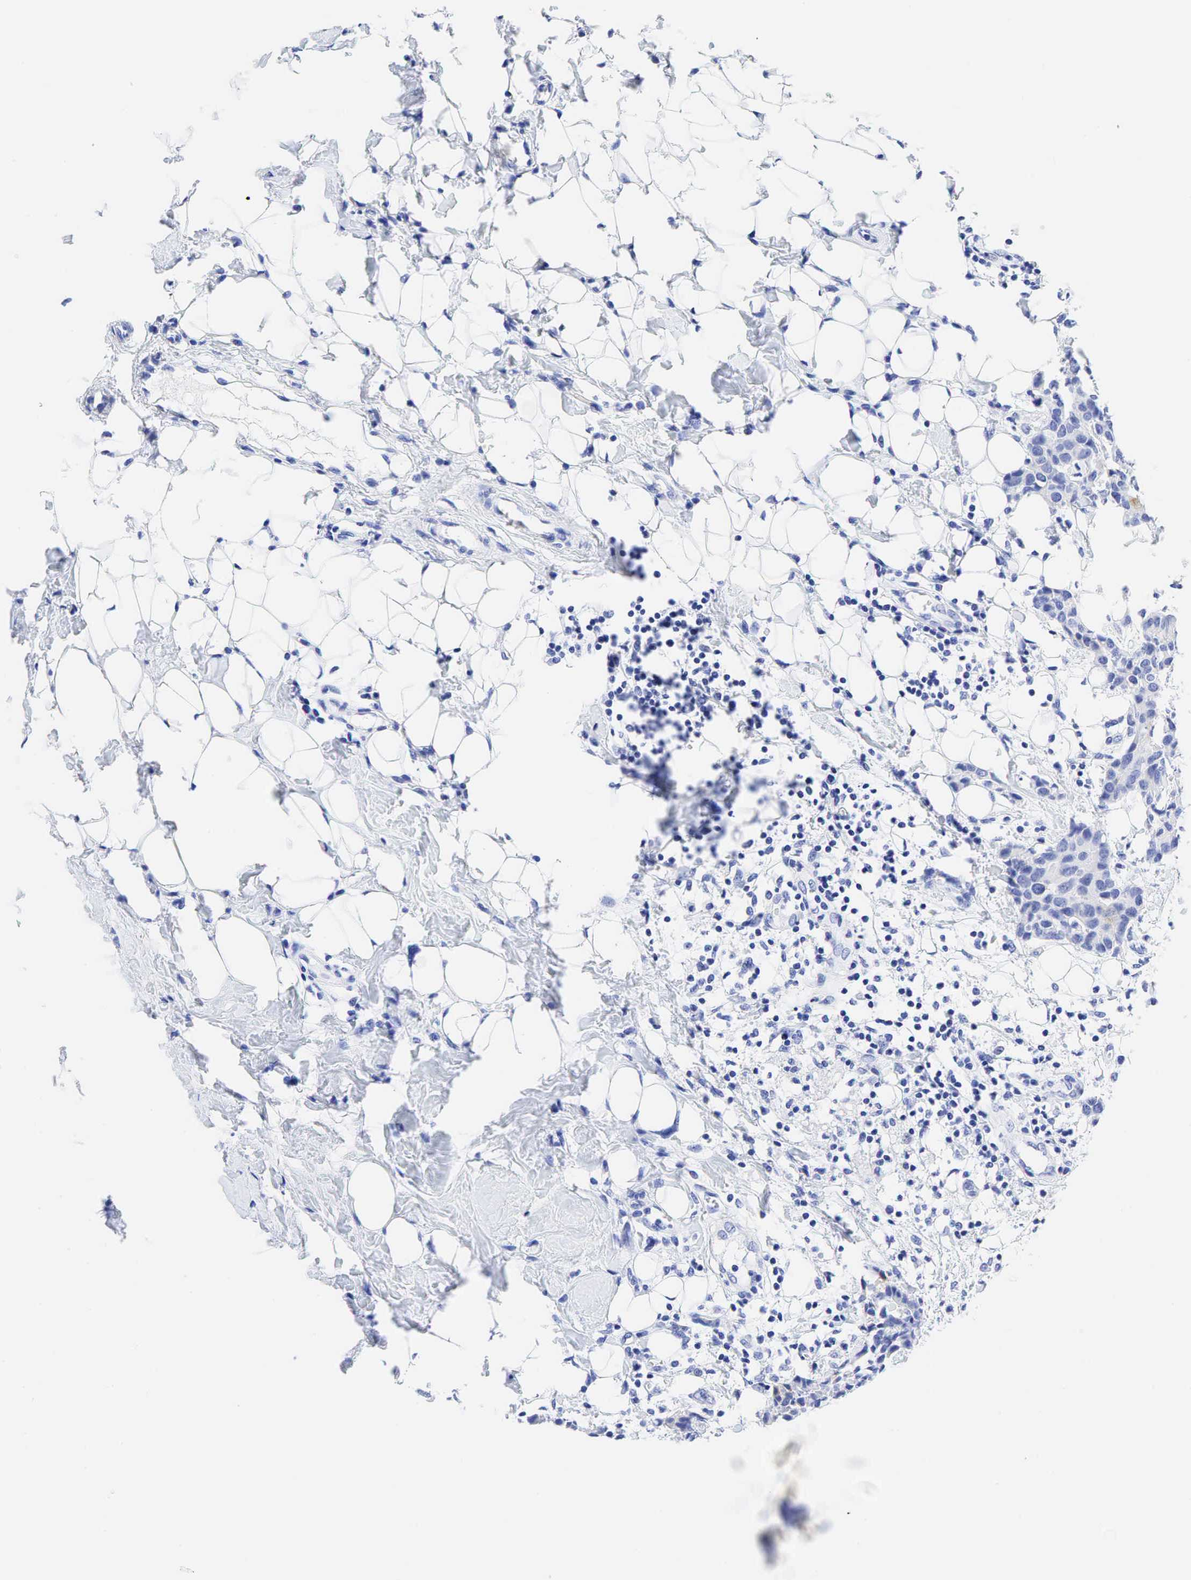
{"staining": {"intensity": "negative", "quantity": "none", "location": "none"}, "tissue": "breast cancer", "cell_type": "Tumor cells", "image_type": "cancer", "snomed": [{"axis": "morphology", "description": "Duct carcinoma"}, {"axis": "topography", "description": "Breast"}], "caption": "This image is of breast cancer (intraductal carcinoma) stained with immunohistochemistry (IHC) to label a protein in brown with the nuclei are counter-stained blue. There is no positivity in tumor cells.", "gene": "CEACAM5", "patient": {"sex": "female", "age": 39}}